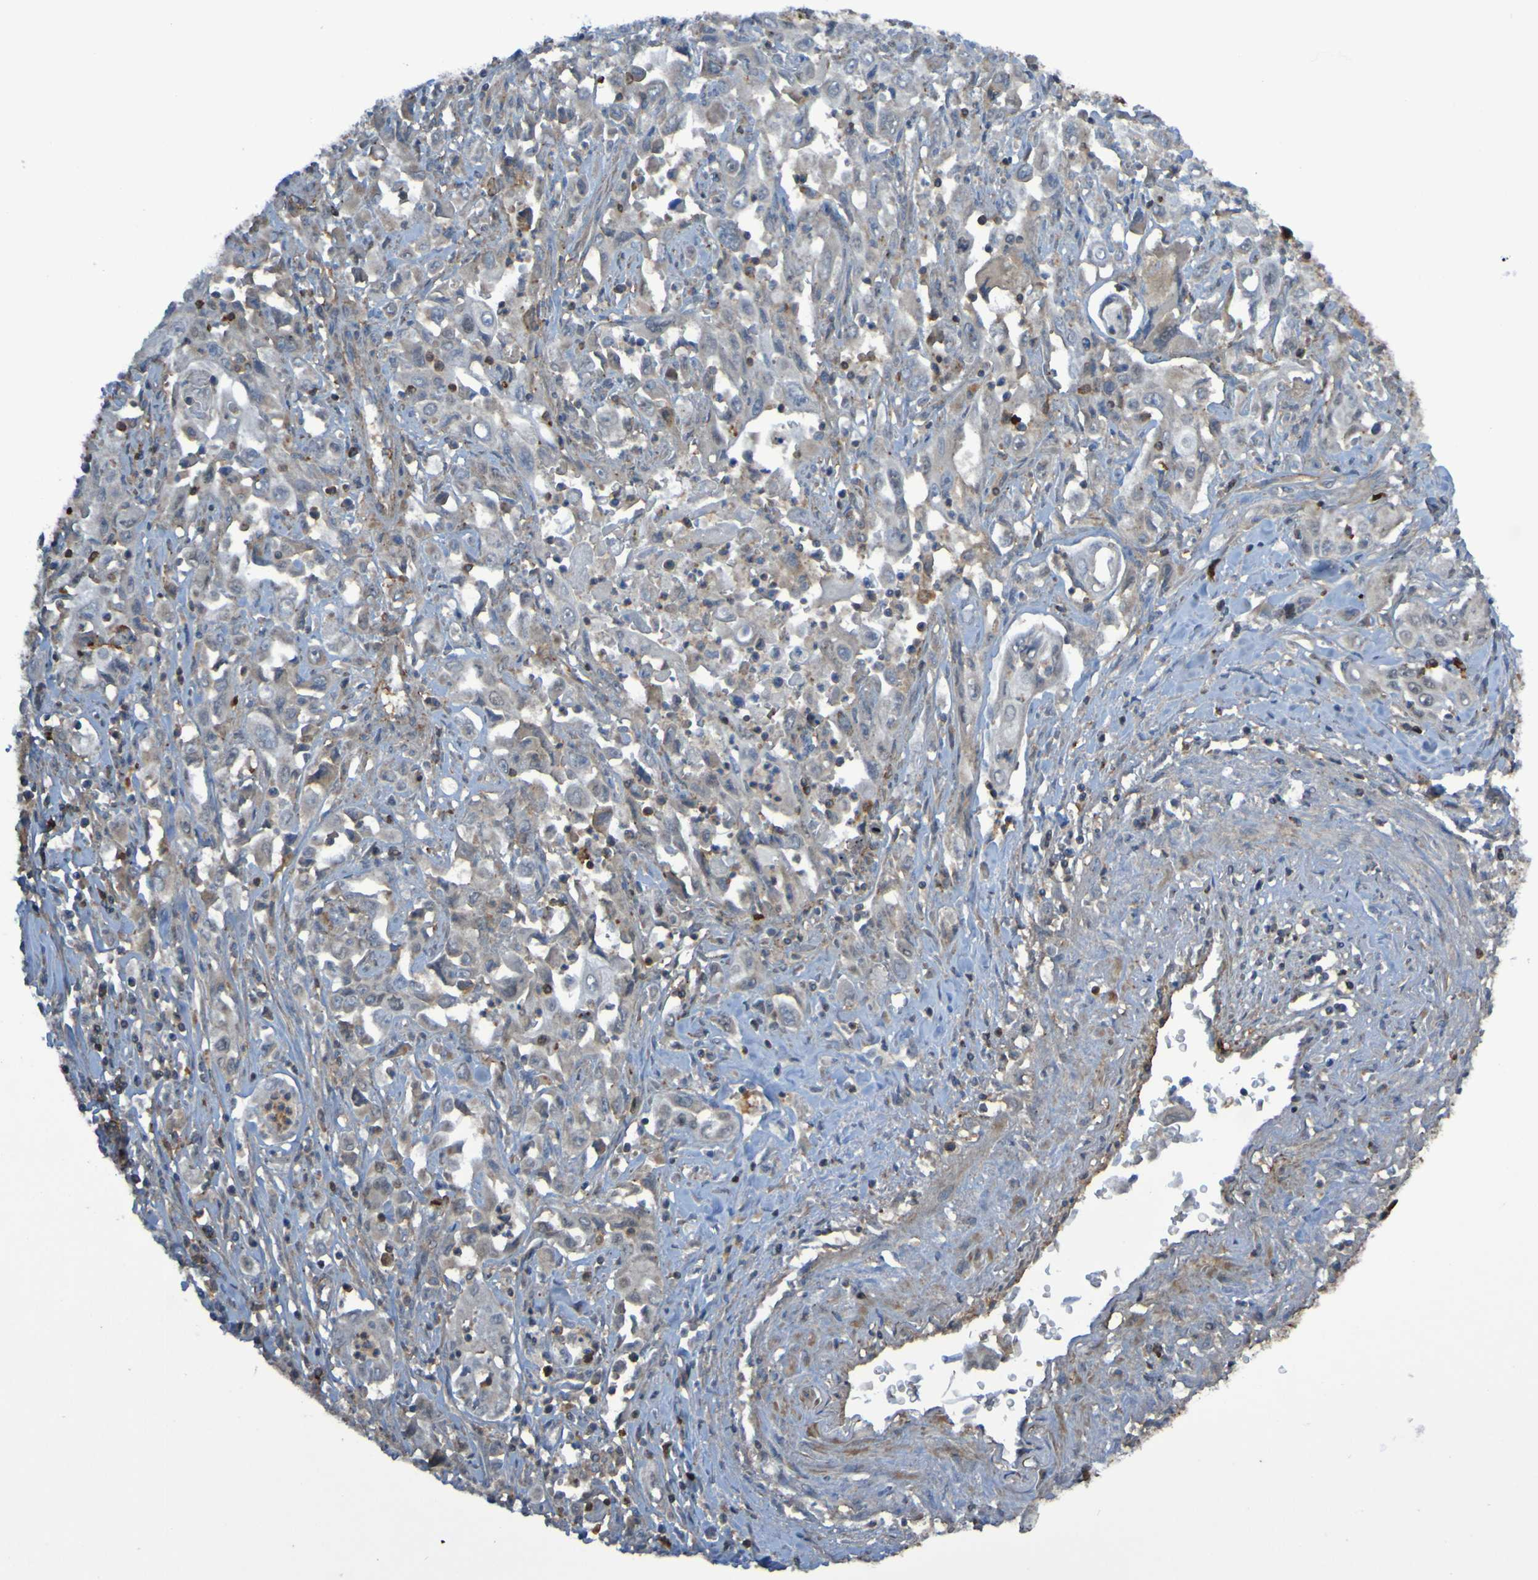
{"staining": {"intensity": "weak", "quantity": ">75%", "location": "cytoplasmic/membranous,nuclear"}, "tissue": "pancreatic cancer", "cell_type": "Tumor cells", "image_type": "cancer", "snomed": [{"axis": "morphology", "description": "Adenocarcinoma, NOS"}, {"axis": "topography", "description": "Pancreas"}], "caption": "IHC image of neoplastic tissue: pancreatic cancer stained using immunohistochemistry shows low levels of weak protein expression localized specifically in the cytoplasmic/membranous and nuclear of tumor cells, appearing as a cytoplasmic/membranous and nuclear brown color.", "gene": "PDGFB", "patient": {"sex": "male", "age": 70}}